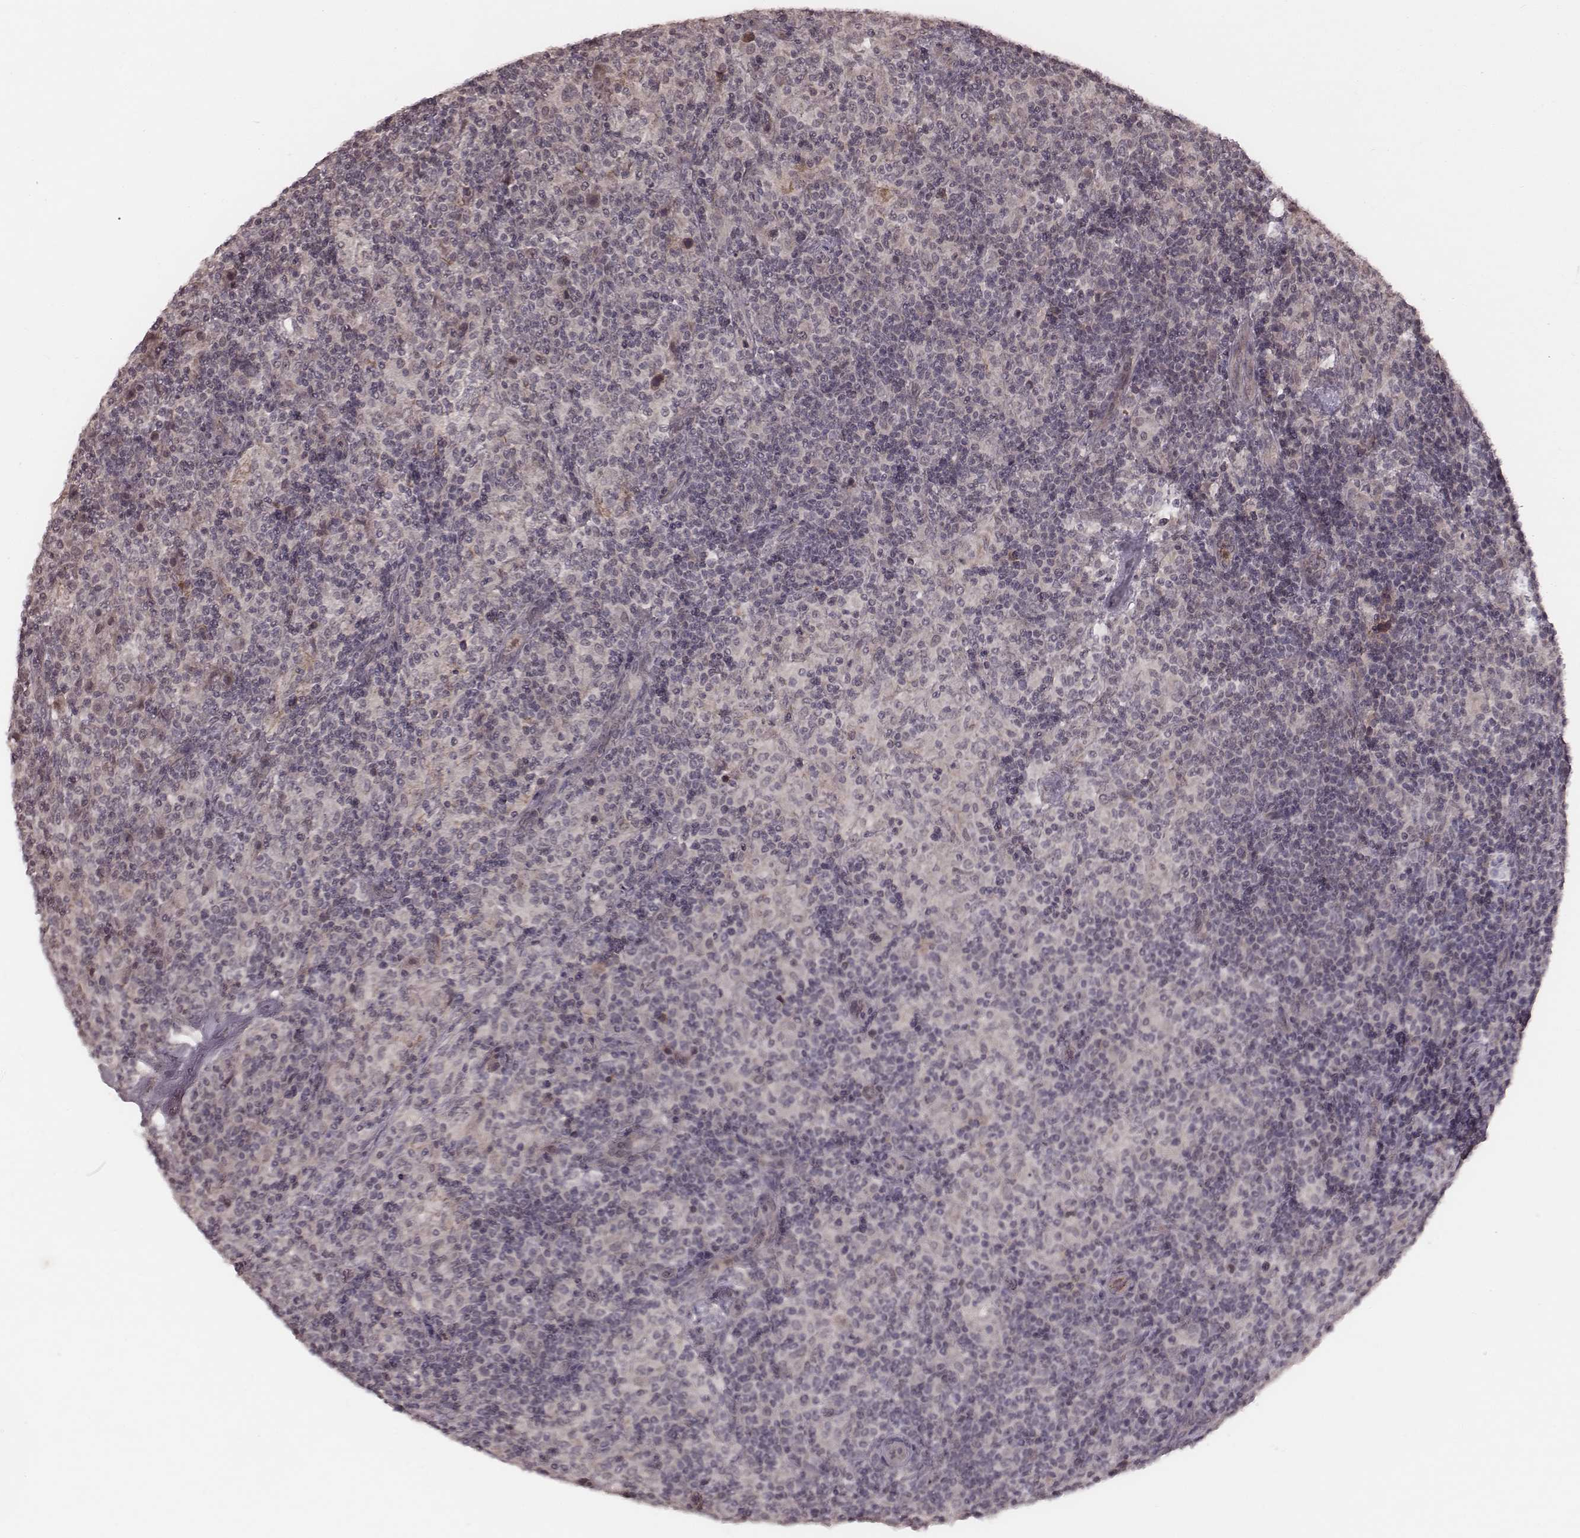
{"staining": {"intensity": "negative", "quantity": "none", "location": "none"}, "tissue": "lymphoma", "cell_type": "Tumor cells", "image_type": "cancer", "snomed": [{"axis": "morphology", "description": "Hodgkin's disease, NOS"}, {"axis": "topography", "description": "Lymph node"}], "caption": "Histopathology image shows no significant protein positivity in tumor cells of Hodgkin's disease.", "gene": "IL5", "patient": {"sex": "male", "age": 70}}